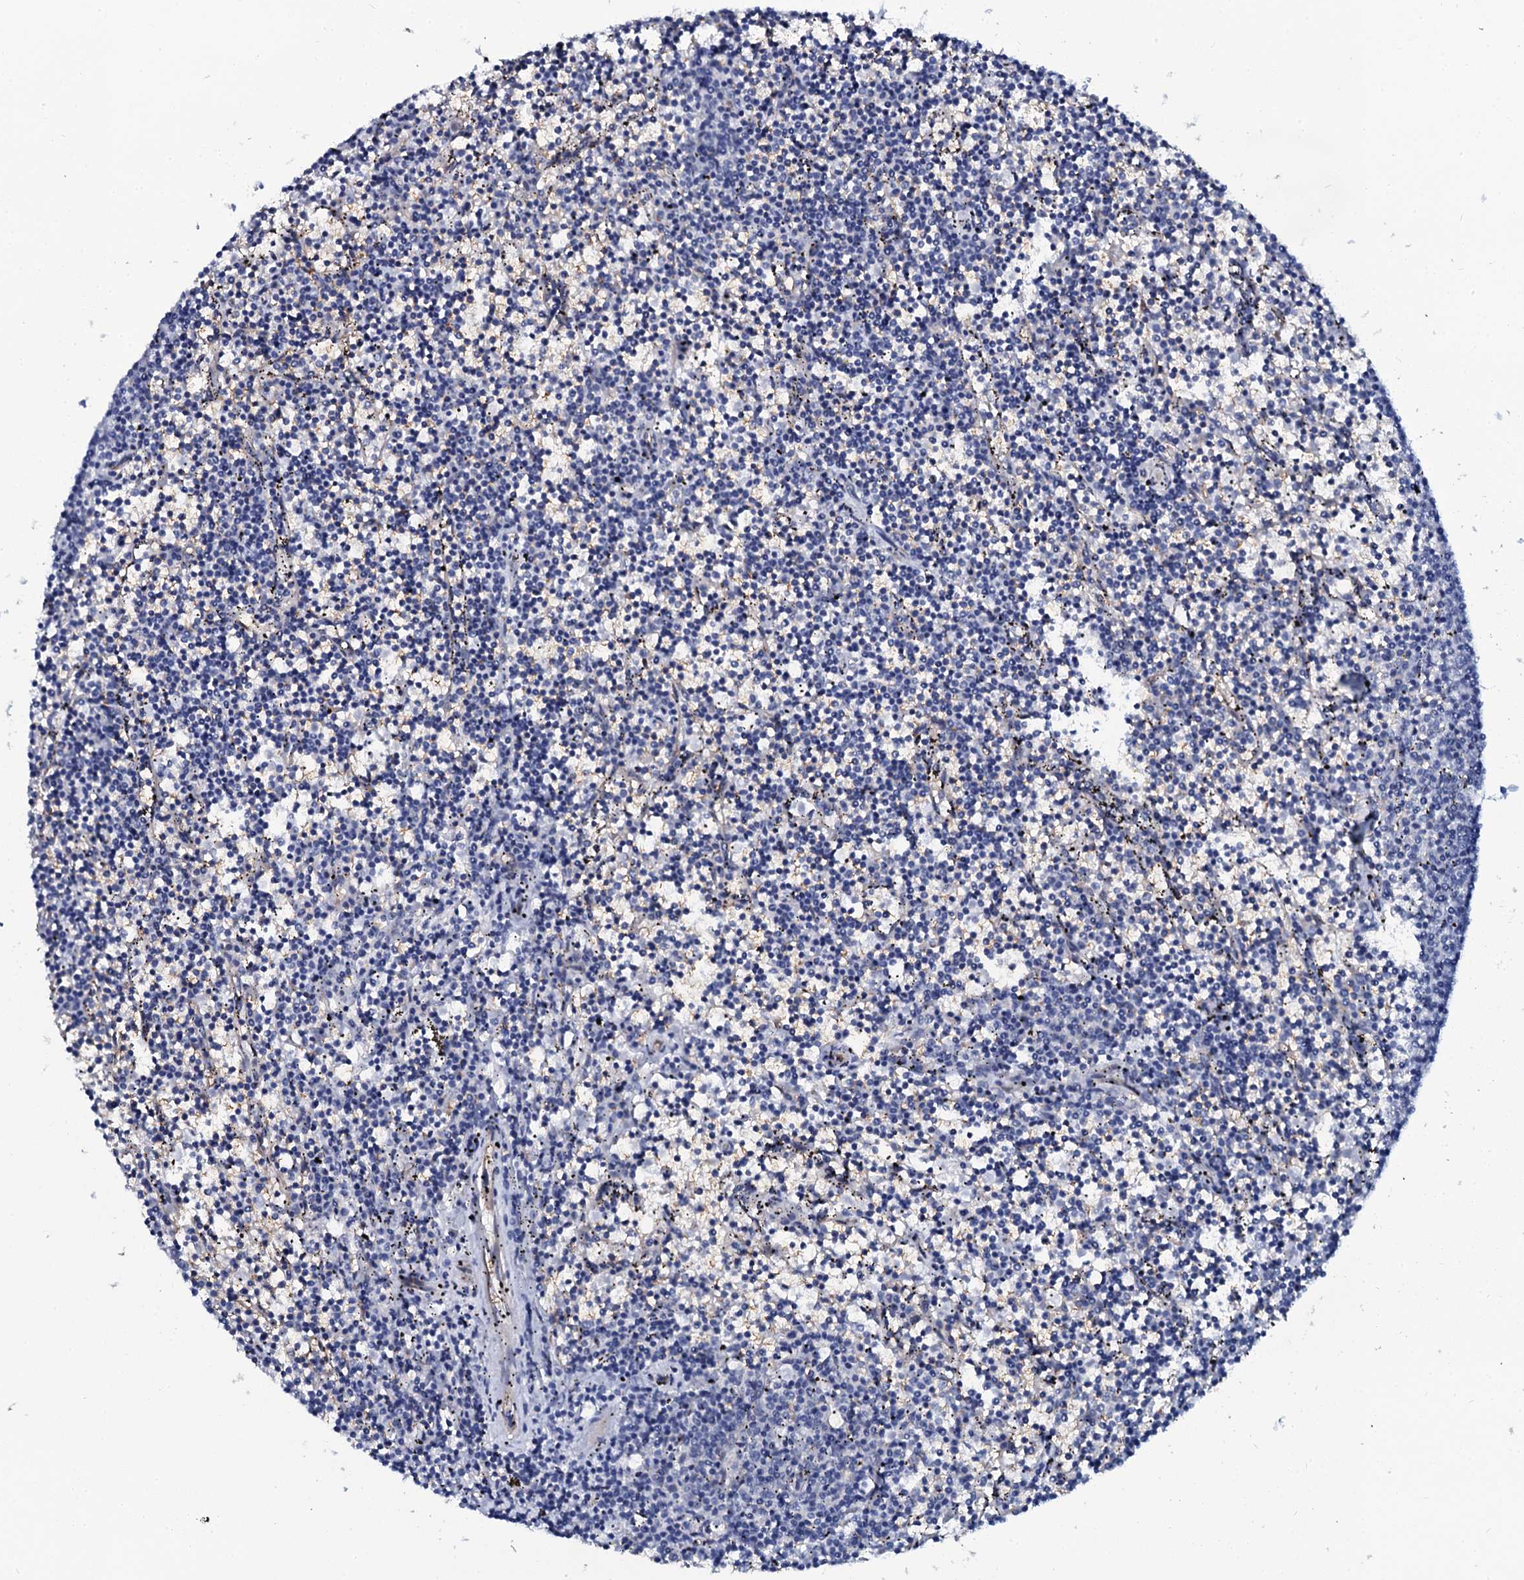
{"staining": {"intensity": "negative", "quantity": "none", "location": "none"}, "tissue": "lymphoma", "cell_type": "Tumor cells", "image_type": "cancer", "snomed": [{"axis": "morphology", "description": "Malignant lymphoma, non-Hodgkin's type, Low grade"}, {"axis": "topography", "description": "Spleen"}], "caption": "The immunohistochemistry micrograph has no significant staining in tumor cells of low-grade malignant lymphoma, non-Hodgkin's type tissue.", "gene": "C10orf88", "patient": {"sex": "female", "age": 50}}